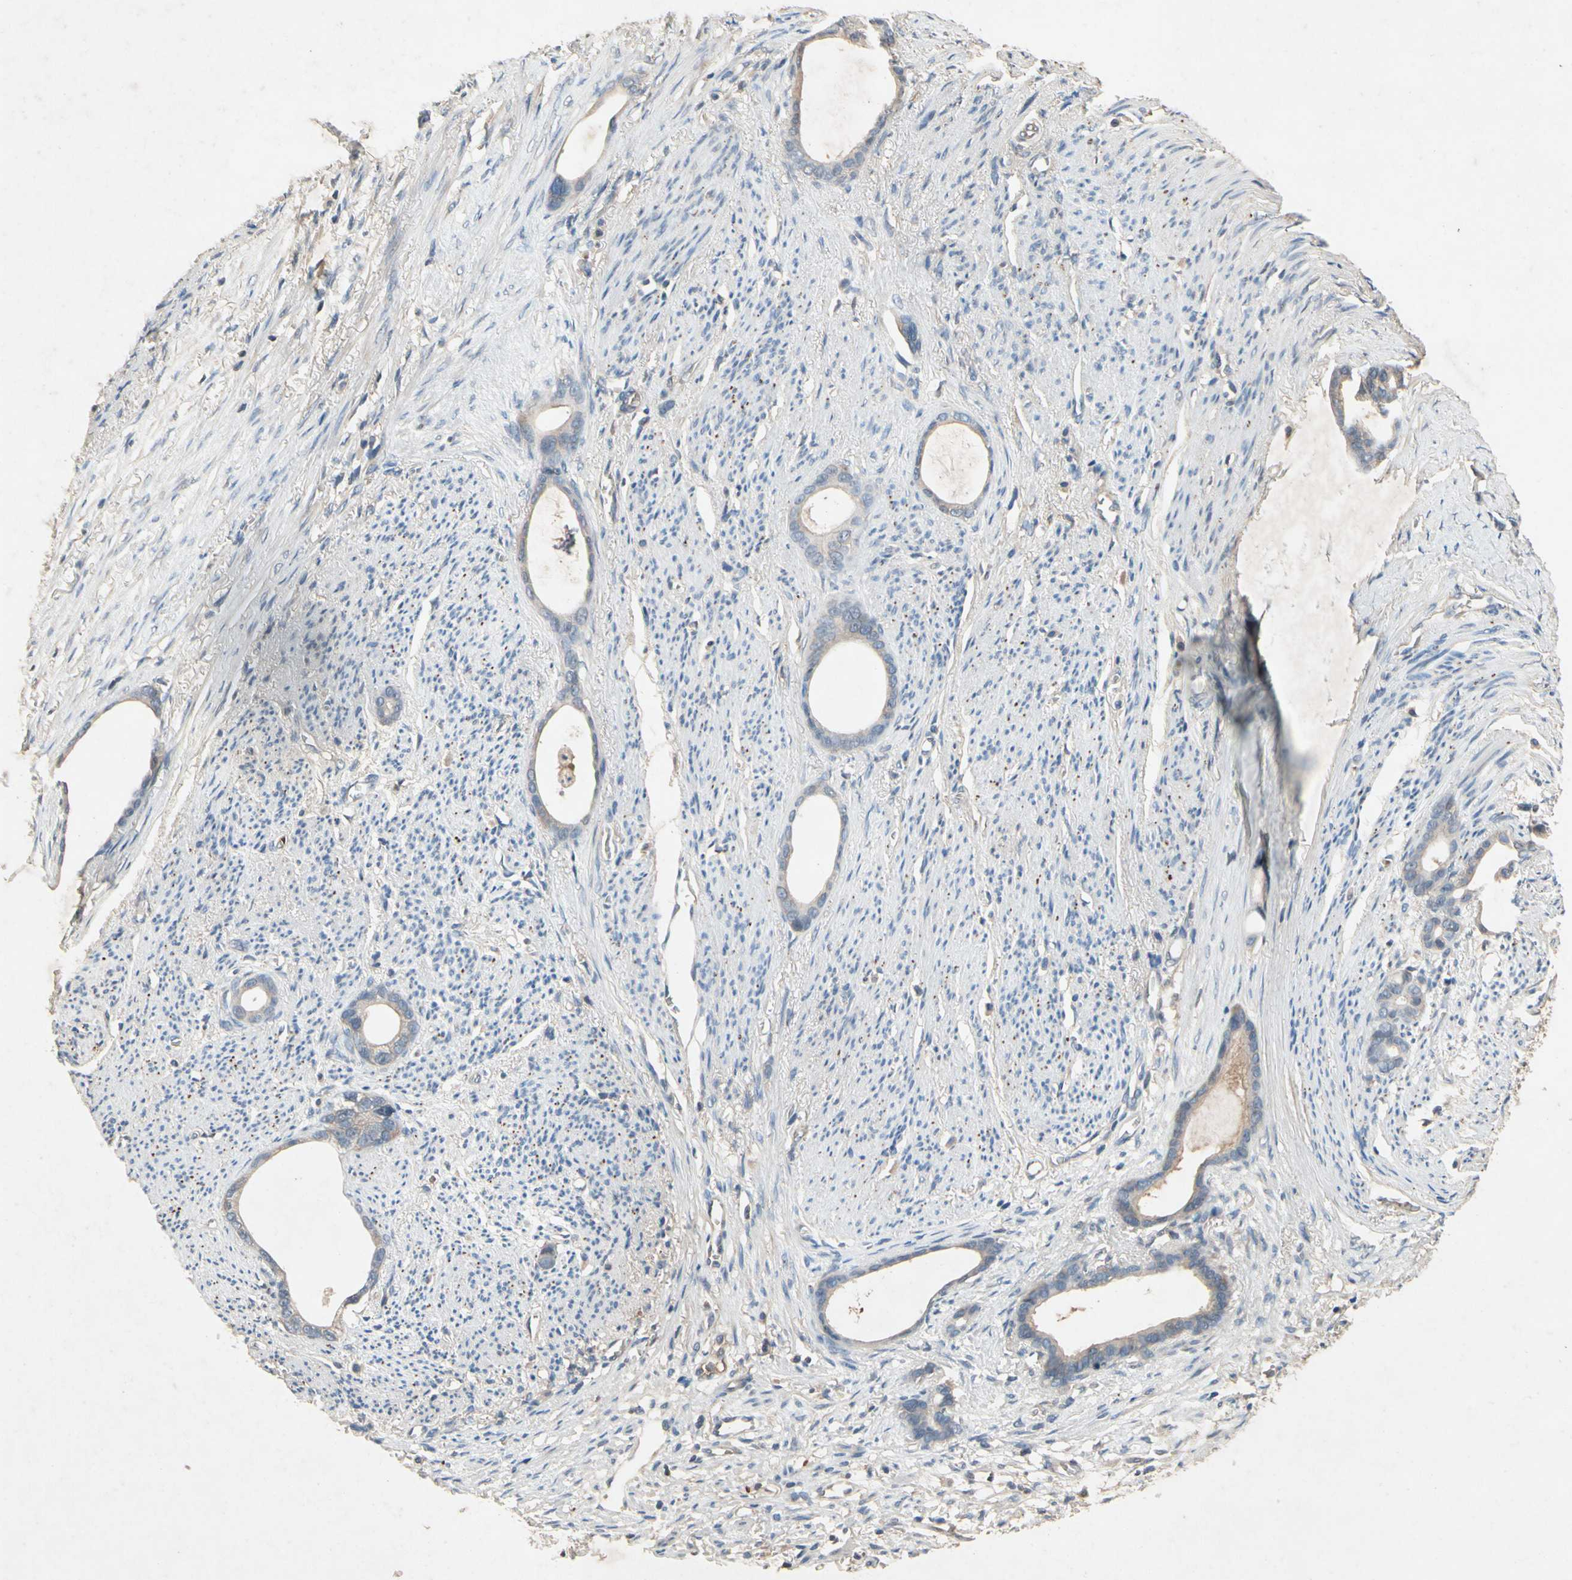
{"staining": {"intensity": "weak", "quantity": "25%-75%", "location": "cytoplasmic/membranous"}, "tissue": "stomach cancer", "cell_type": "Tumor cells", "image_type": "cancer", "snomed": [{"axis": "morphology", "description": "Adenocarcinoma, NOS"}, {"axis": "topography", "description": "Stomach"}], "caption": "Adenocarcinoma (stomach) stained with a protein marker reveals weak staining in tumor cells.", "gene": "IL1RL1", "patient": {"sex": "female", "age": 75}}